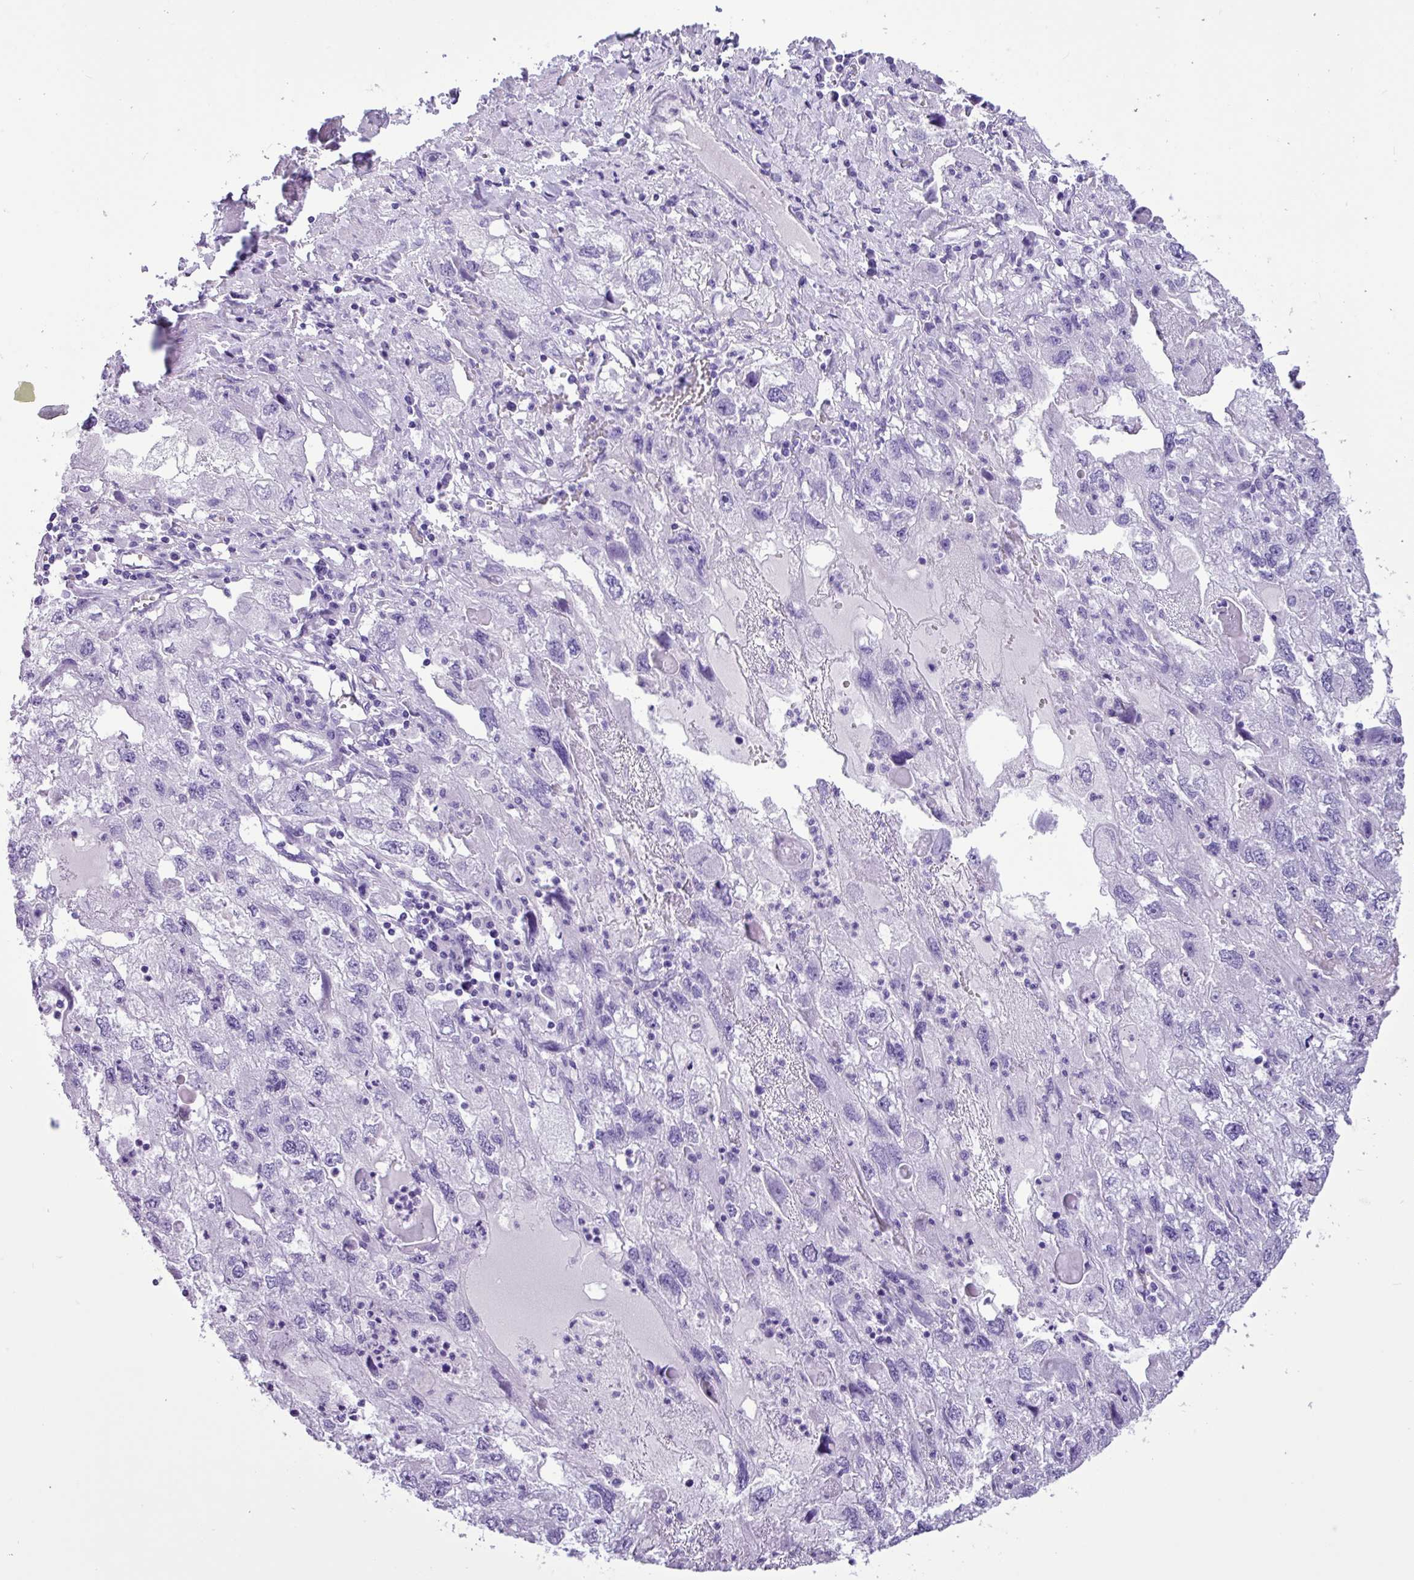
{"staining": {"intensity": "negative", "quantity": "none", "location": "none"}, "tissue": "endometrial cancer", "cell_type": "Tumor cells", "image_type": "cancer", "snomed": [{"axis": "morphology", "description": "Adenocarcinoma, NOS"}, {"axis": "topography", "description": "Endometrium"}], "caption": "DAB (3,3'-diaminobenzidine) immunohistochemical staining of adenocarcinoma (endometrial) exhibits no significant expression in tumor cells.", "gene": "CKMT2", "patient": {"sex": "female", "age": 49}}